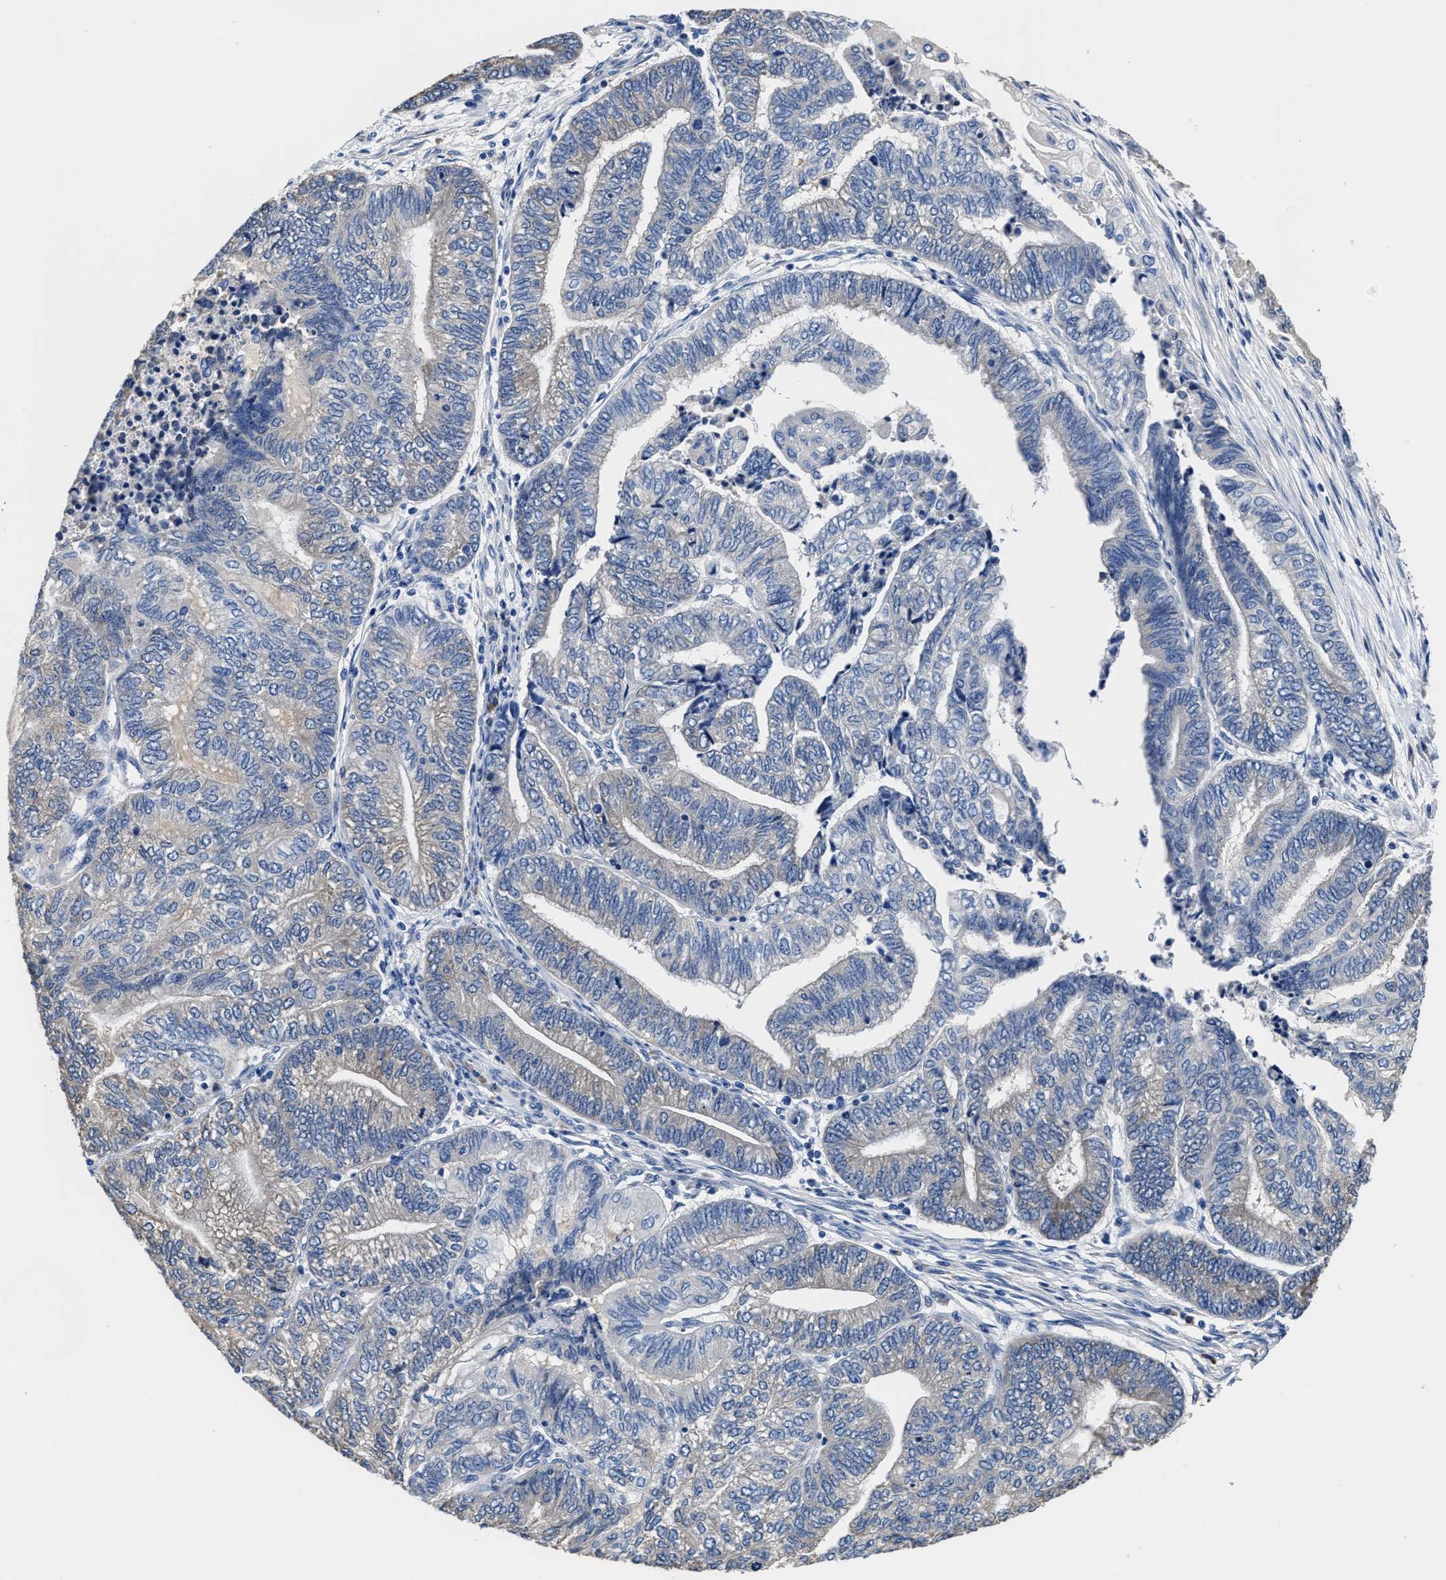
{"staining": {"intensity": "negative", "quantity": "none", "location": "none"}, "tissue": "endometrial cancer", "cell_type": "Tumor cells", "image_type": "cancer", "snomed": [{"axis": "morphology", "description": "Adenocarcinoma, NOS"}, {"axis": "topography", "description": "Uterus"}, {"axis": "topography", "description": "Endometrium"}], "caption": "This is a histopathology image of IHC staining of endometrial cancer (adenocarcinoma), which shows no staining in tumor cells.", "gene": "SRPK2", "patient": {"sex": "female", "age": 70}}